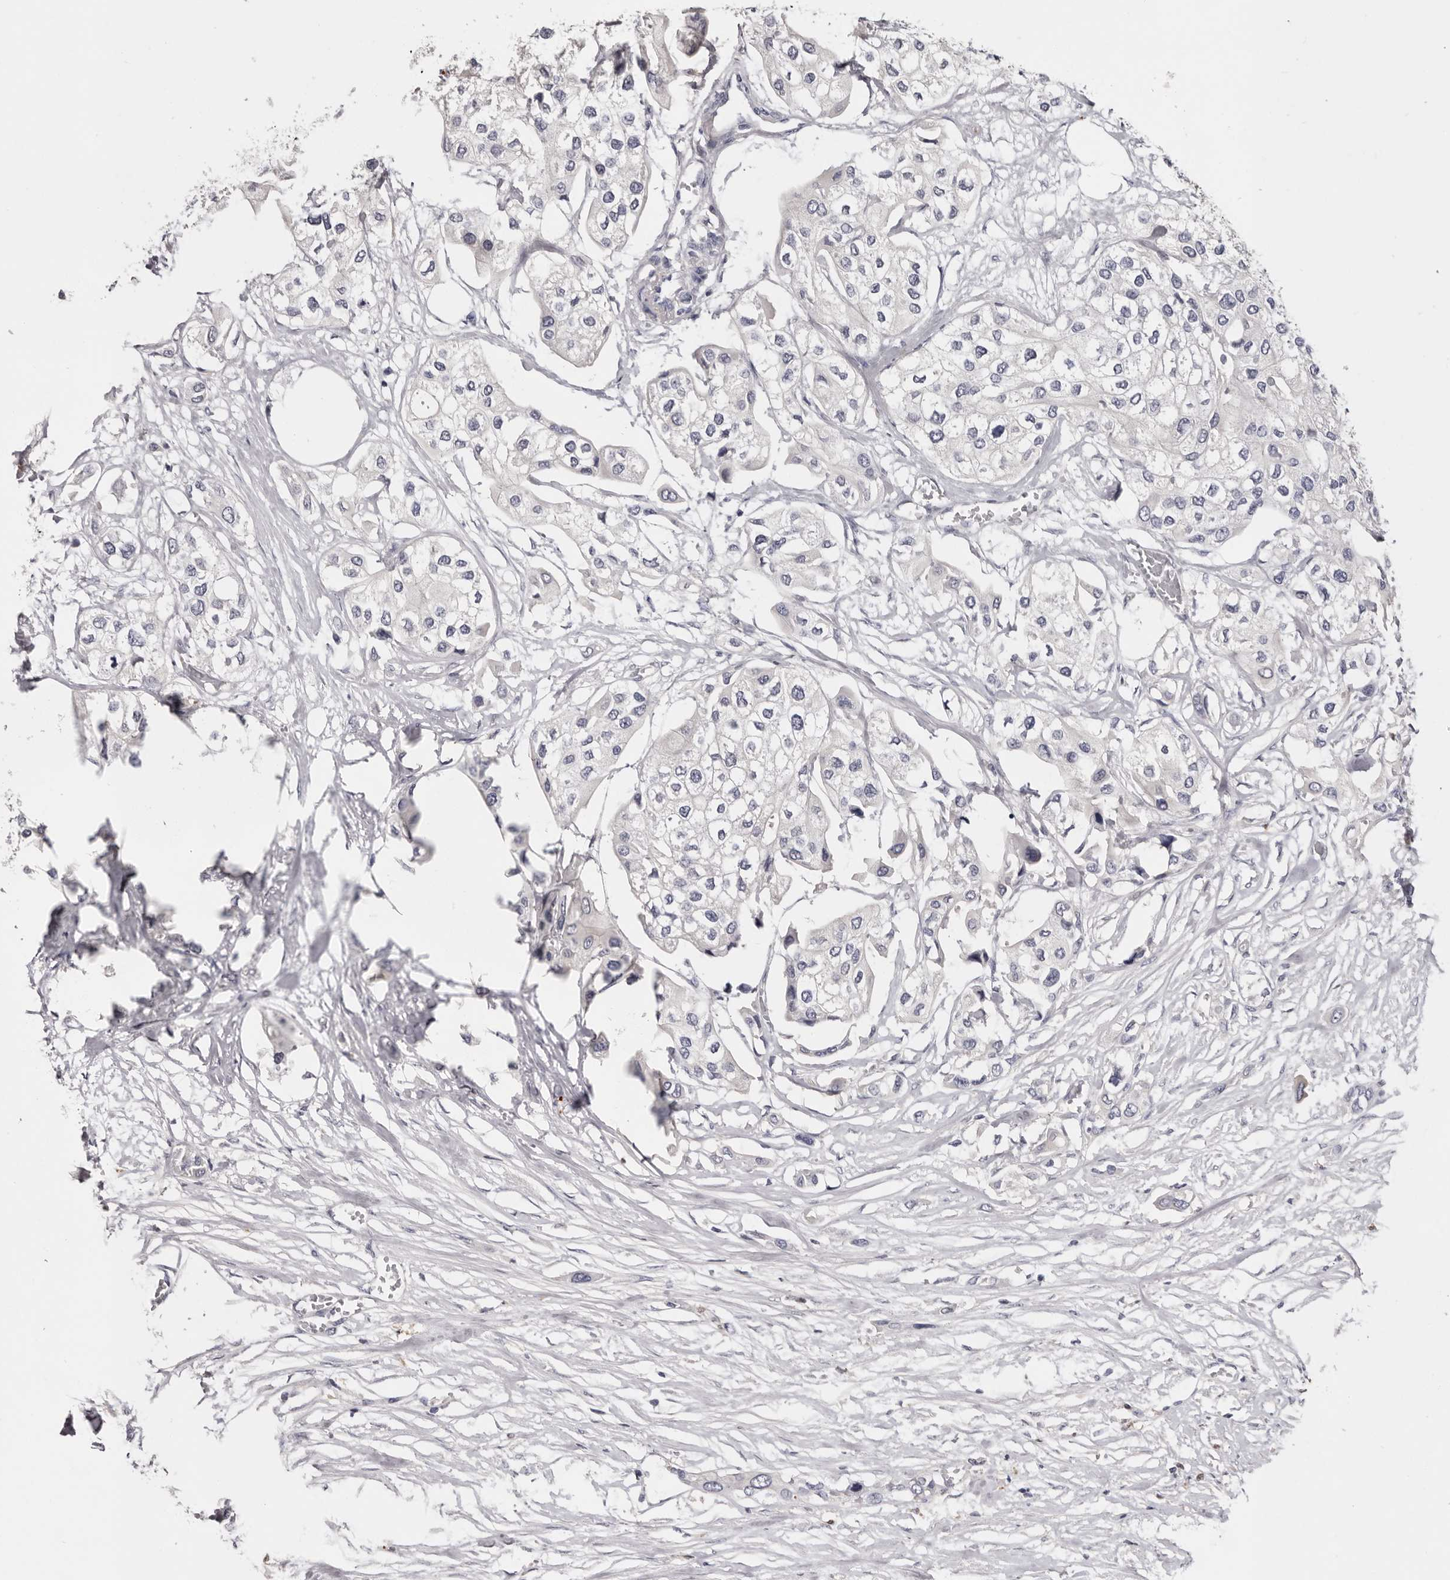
{"staining": {"intensity": "negative", "quantity": "none", "location": "none"}, "tissue": "urothelial cancer", "cell_type": "Tumor cells", "image_type": "cancer", "snomed": [{"axis": "morphology", "description": "Urothelial carcinoma, High grade"}, {"axis": "topography", "description": "Urinary bladder"}], "caption": "IHC image of neoplastic tissue: human high-grade urothelial carcinoma stained with DAB exhibits no significant protein staining in tumor cells.", "gene": "KLHL38", "patient": {"sex": "male", "age": 64}}